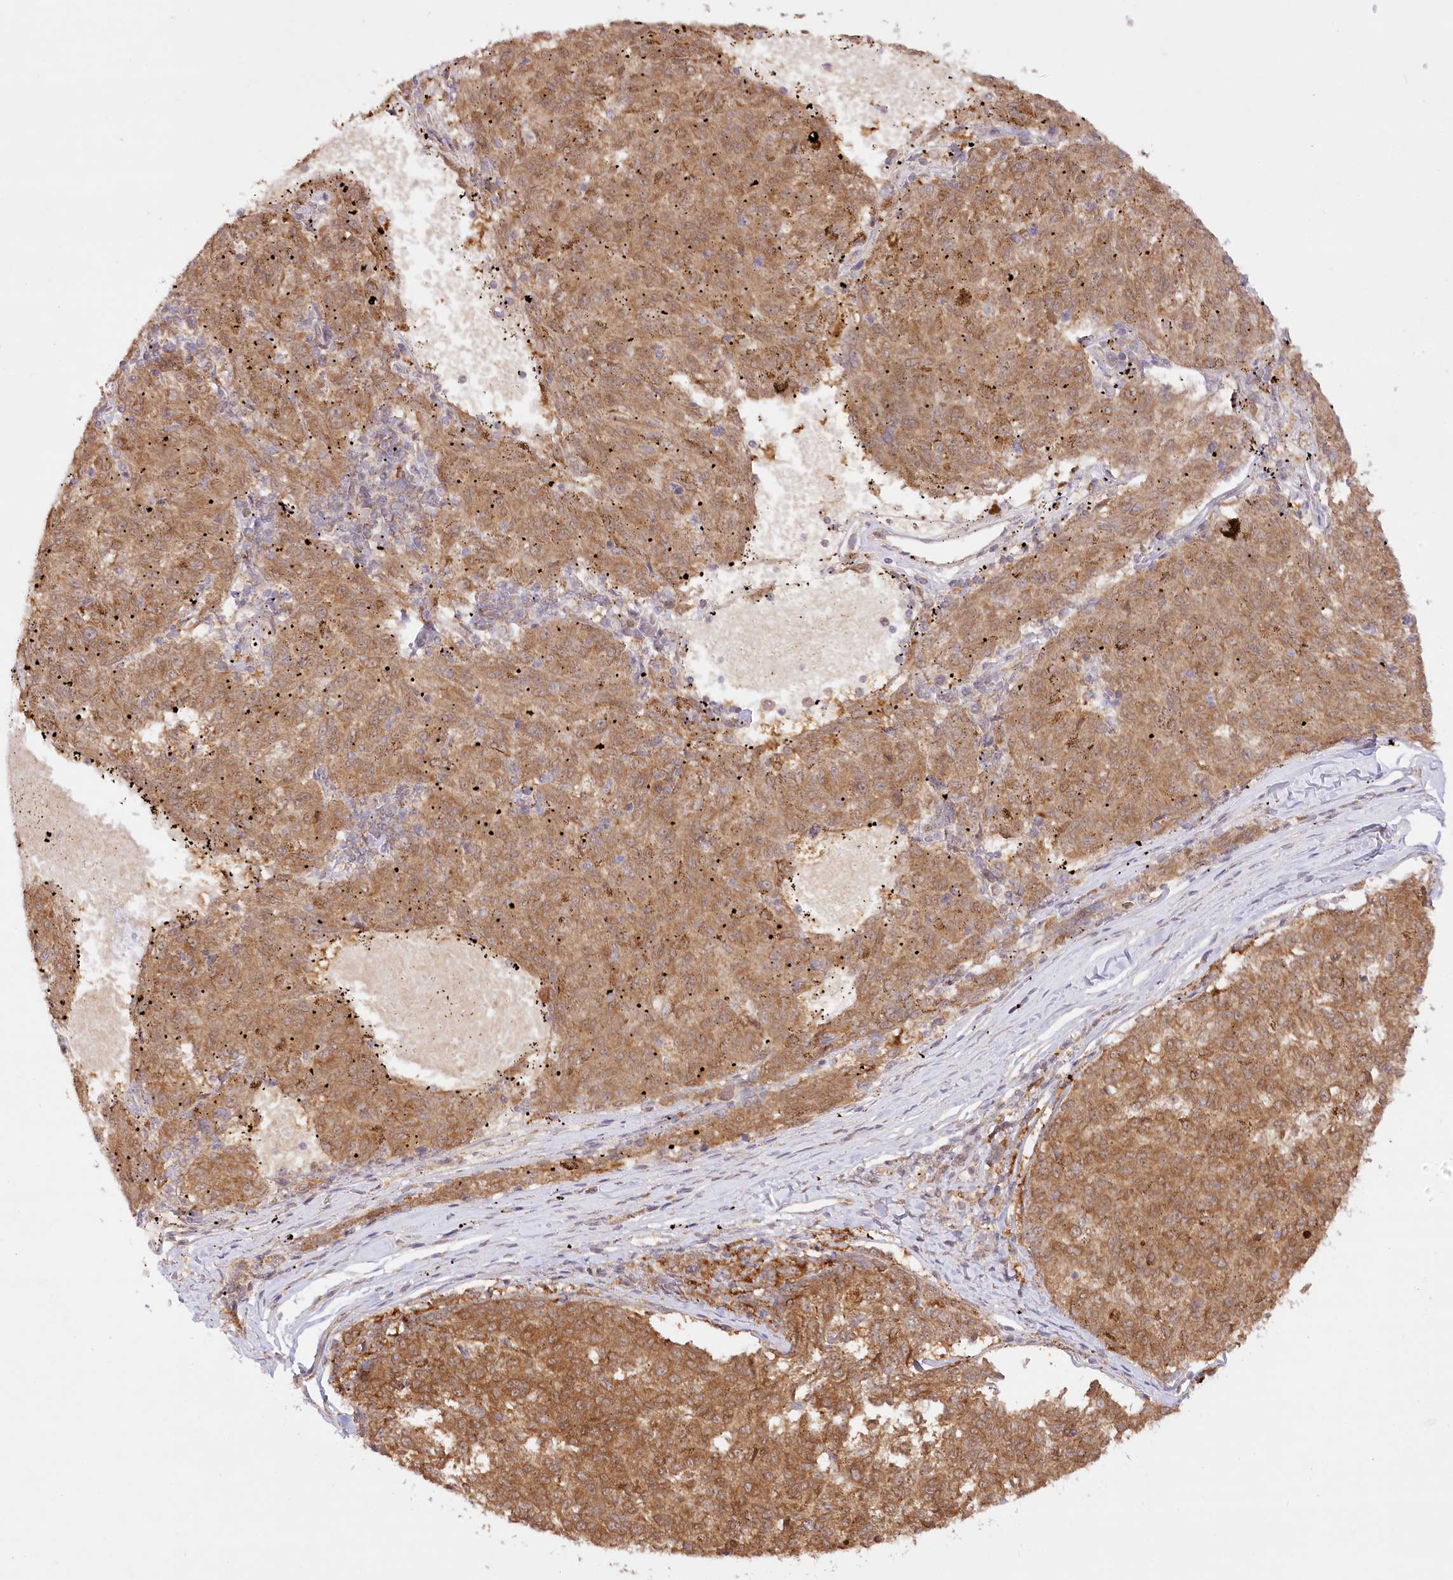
{"staining": {"intensity": "moderate", "quantity": ">75%", "location": "cytoplasmic/membranous"}, "tissue": "melanoma", "cell_type": "Tumor cells", "image_type": "cancer", "snomed": [{"axis": "morphology", "description": "Malignant melanoma, NOS"}, {"axis": "topography", "description": "Skin"}], "caption": "A high-resolution histopathology image shows immunohistochemistry staining of melanoma, which reveals moderate cytoplasmic/membranous staining in about >75% of tumor cells.", "gene": "INPP4B", "patient": {"sex": "female", "age": 72}}